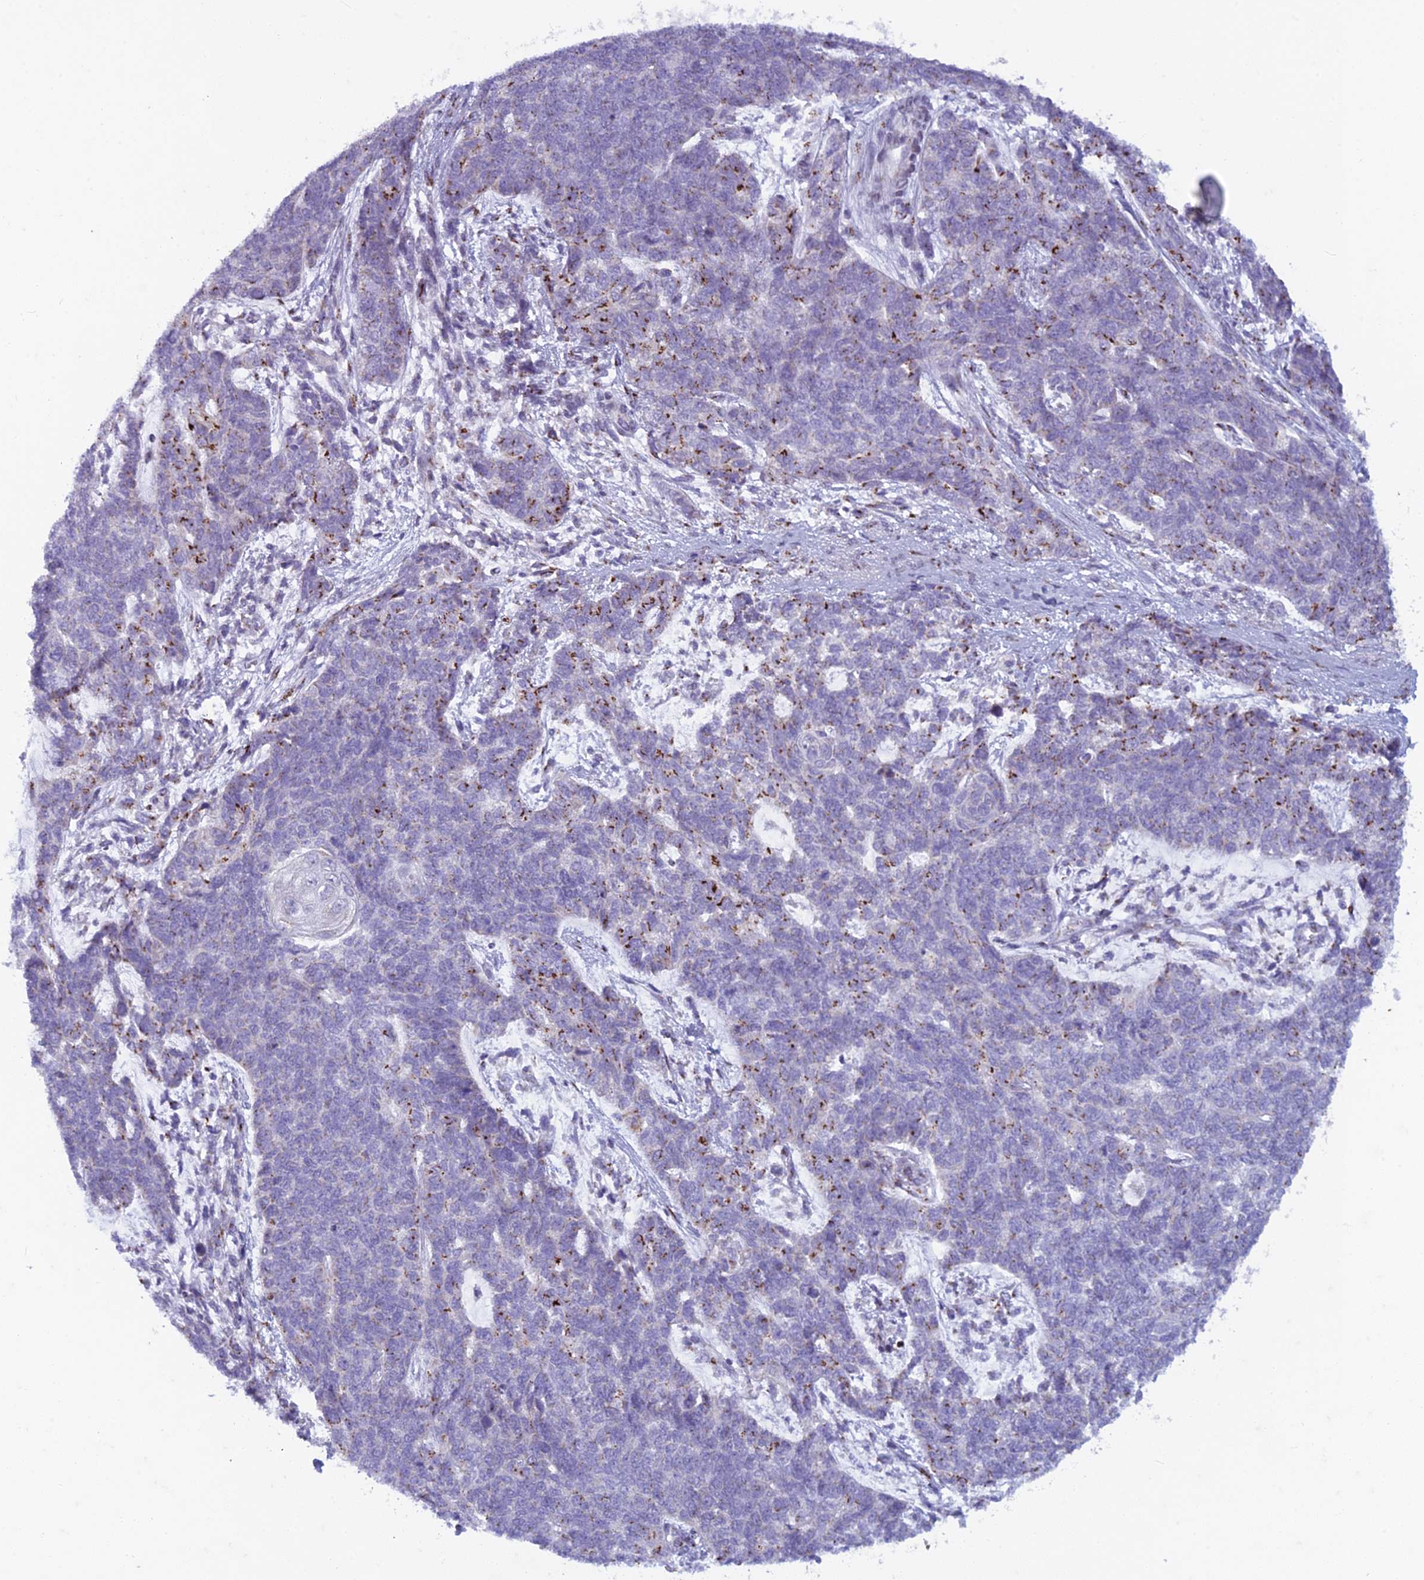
{"staining": {"intensity": "strong", "quantity": "<25%", "location": "cytoplasmic/membranous"}, "tissue": "cervical cancer", "cell_type": "Tumor cells", "image_type": "cancer", "snomed": [{"axis": "morphology", "description": "Squamous cell carcinoma, NOS"}, {"axis": "topography", "description": "Cervix"}], "caption": "Immunohistochemistry staining of cervical squamous cell carcinoma, which demonstrates medium levels of strong cytoplasmic/membranous expression in about <25% of tumor cells indicating strong cytoplasmic/membranous protein expression. The staining was performed using DAB (brown) for protein detection and nuclei were counterstained in hematoxylin (blue).", "gene": "FAM3C", "patient": {"sex": "female", "age": 63}}